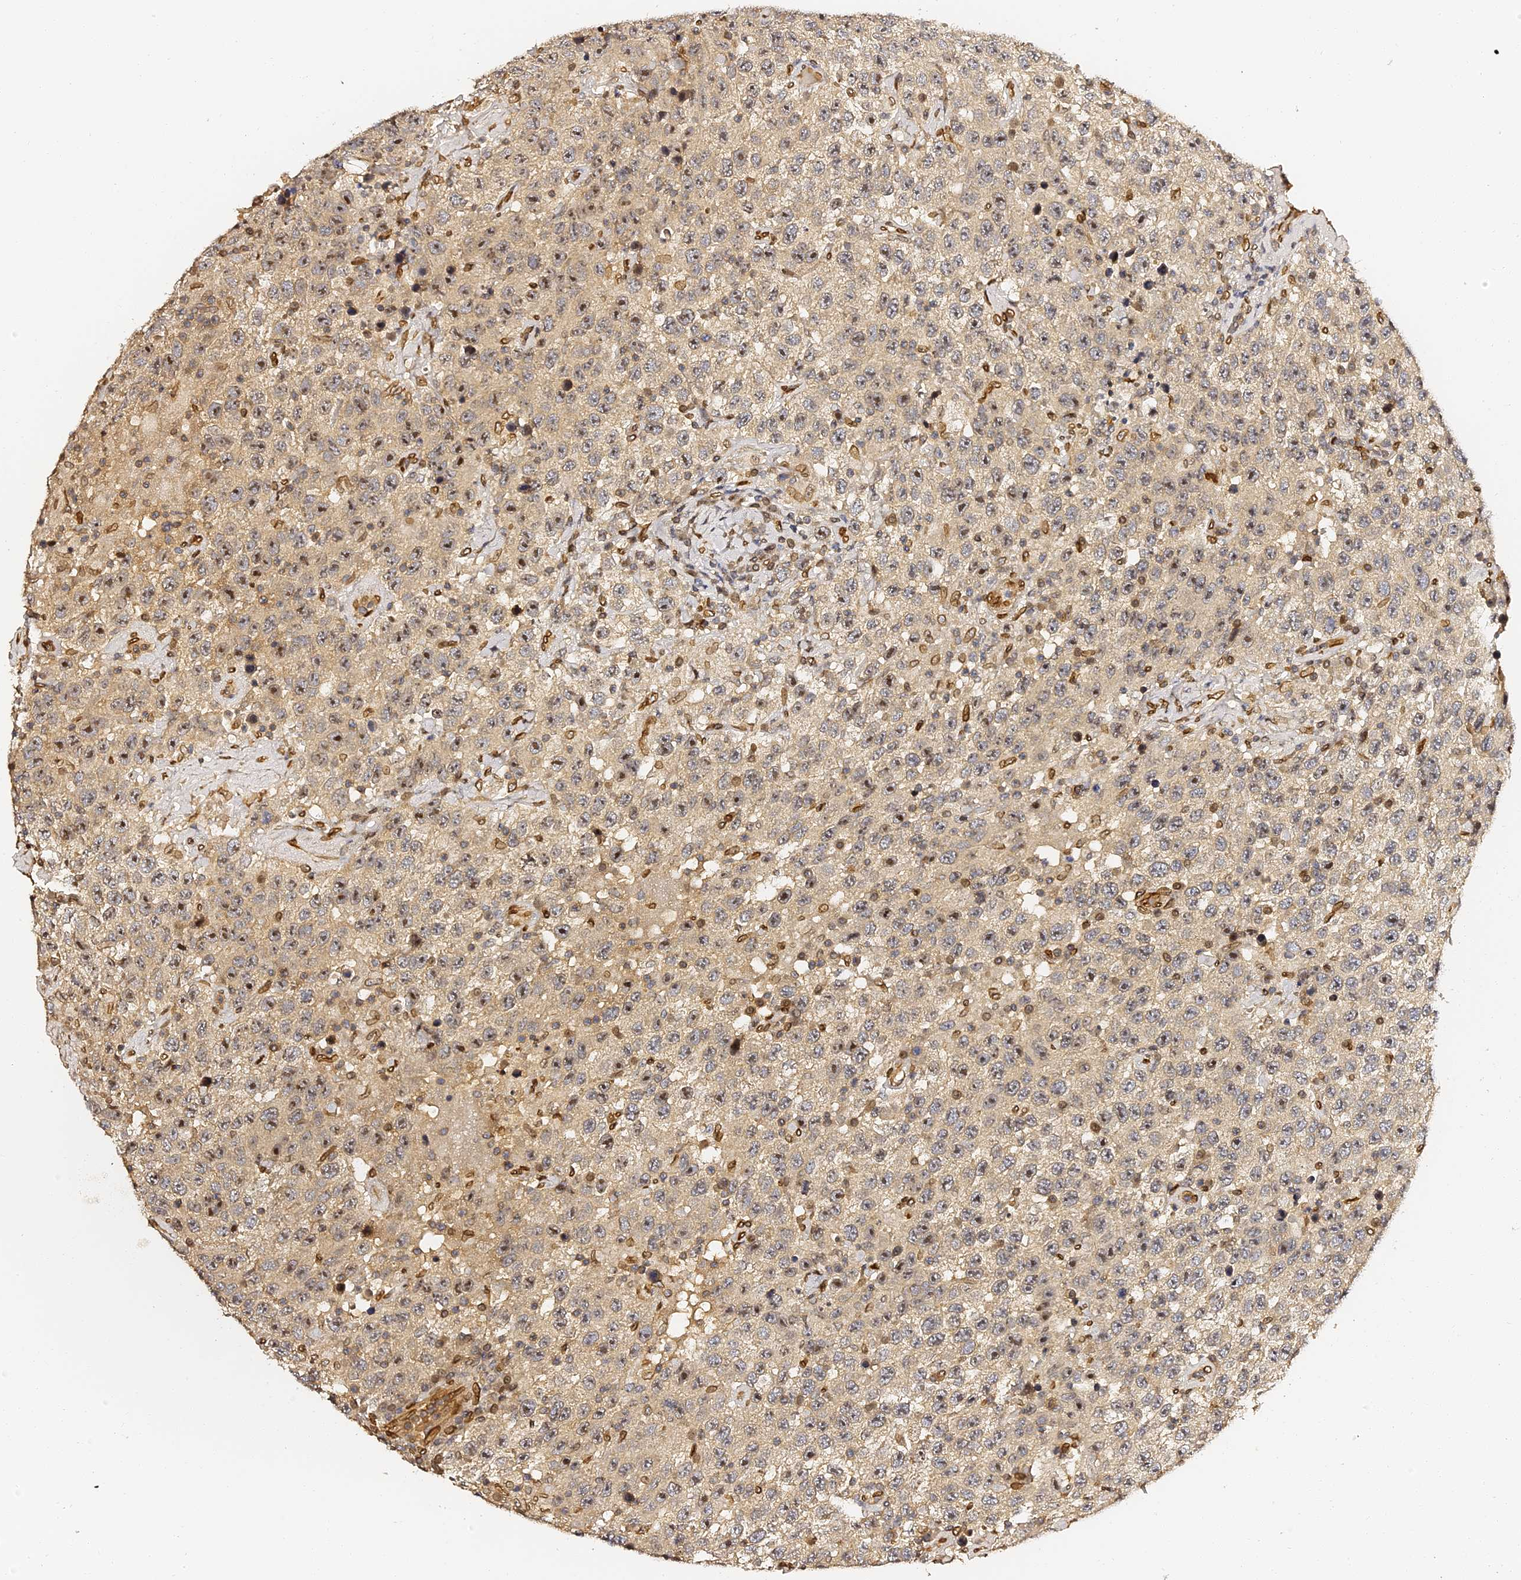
{"staining": {"intensity": "moderate", "quantity": "25%-75%", "location": "cytoplasmic/membranous,nuclear"}, "tissue": "testis cancer", "cell_type": "Tumor cells", "image_type": "cancer", "snomed": [{"axis": "morphology", "description": "Seminoma, NOS"}, {"axis": "topography", "description": "Testis"}], "caption": "This is an image of immunohistochemistry (IHC) staining of seminoma (testis), which shows moderate positivity in the cytoplasmic/membranous and nuclear of tumor cells.", "gene": "ANAPC5", "patient": {"sex": "male", "age": 41}}